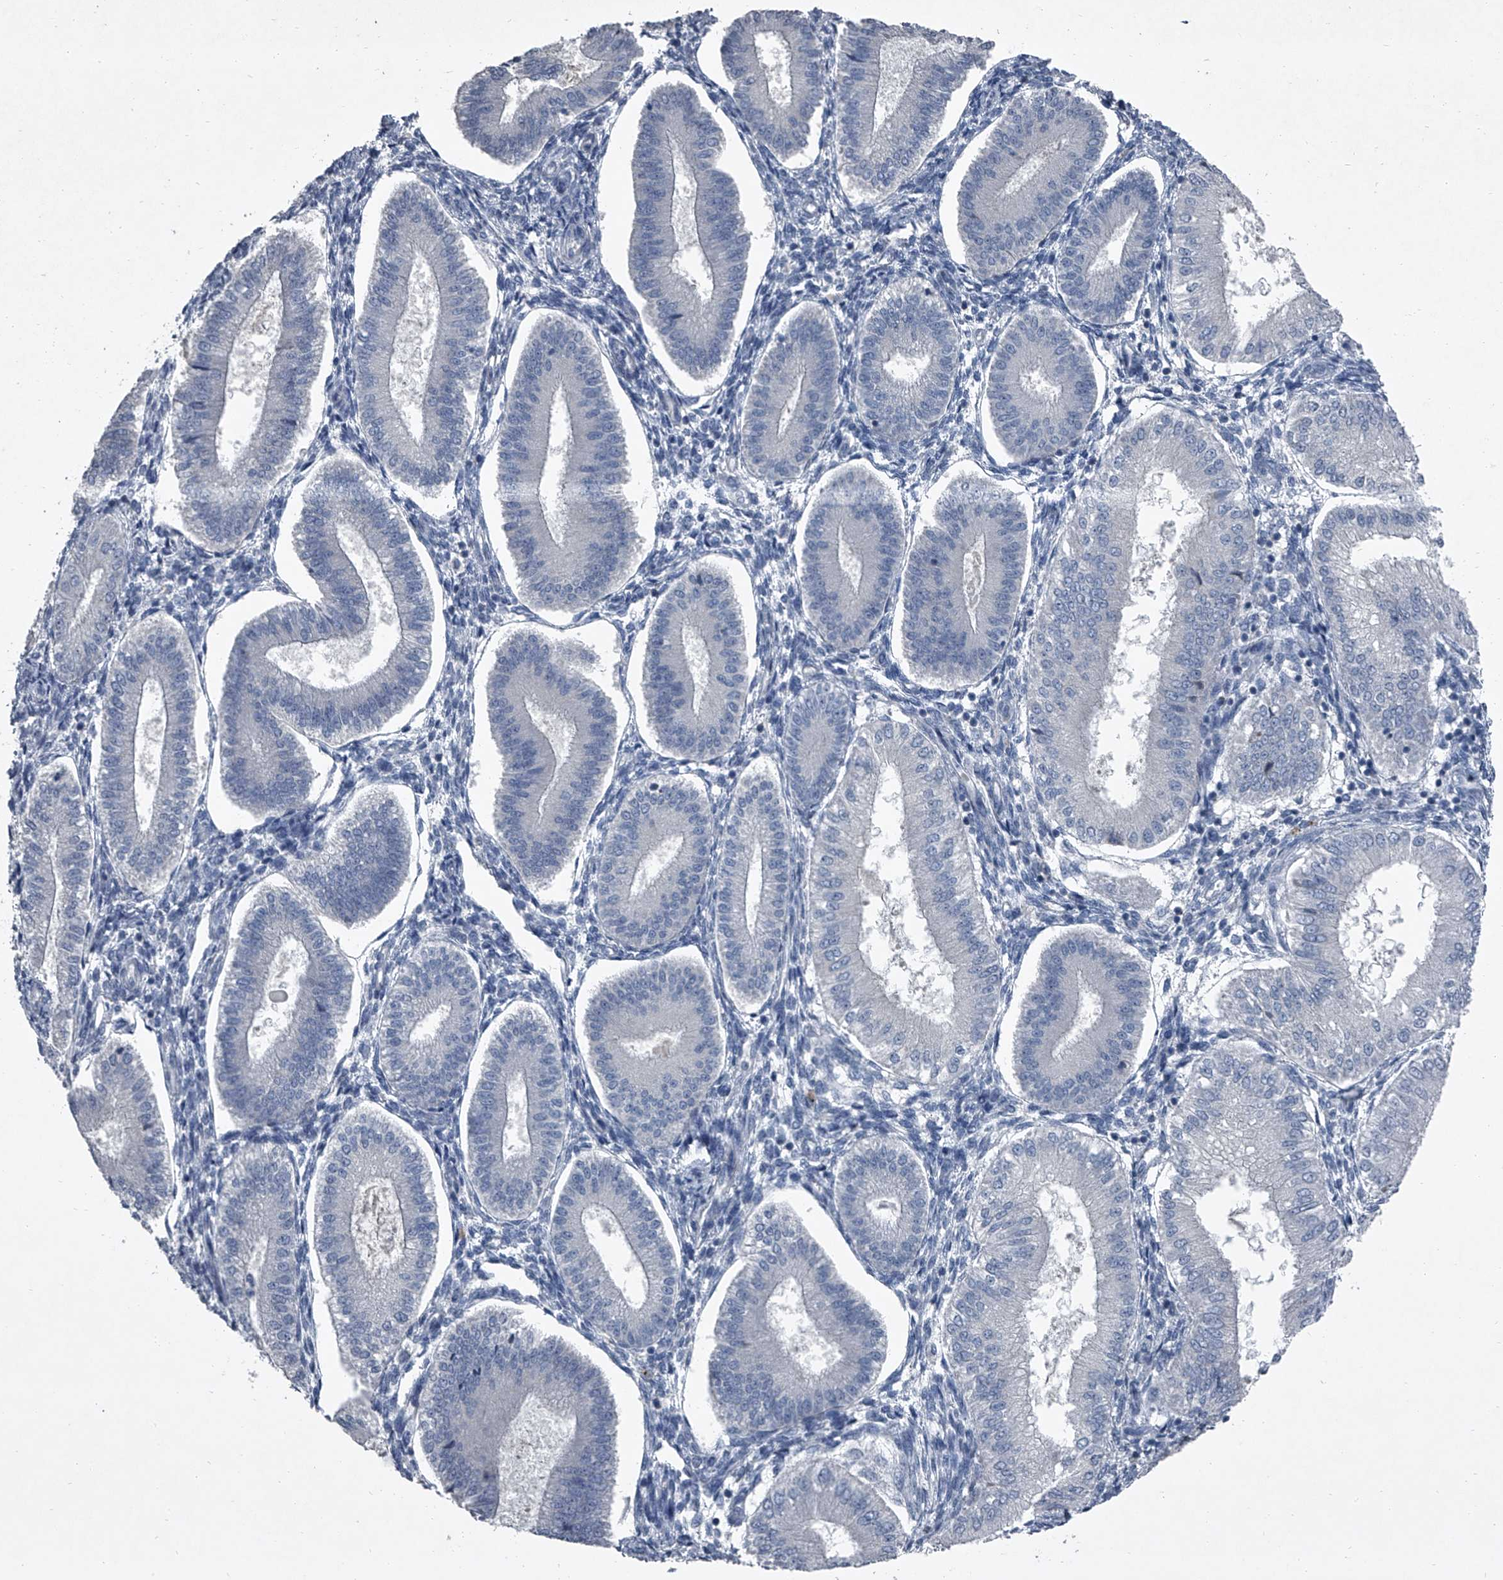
{"staining": {"intensity": "negative", "quantity": "none", "location": "none"}, "tissue": "endometrium", "cell_type": "Cells in endometrial stroma", "image_type": "normal", "snomed": [{"axis": "morphology", "description": "Normal tissue, NOS"}, {"axis": "topography", "description": "Endometrium"}], "caption": "This is a histopathology image of immunohistochemistry staining of unremarkable endometrium, which shows no positivity in cells in endometrial stroma.", "gene": "HEPHL1", "patient": {"sex": "female", "age": 39}}